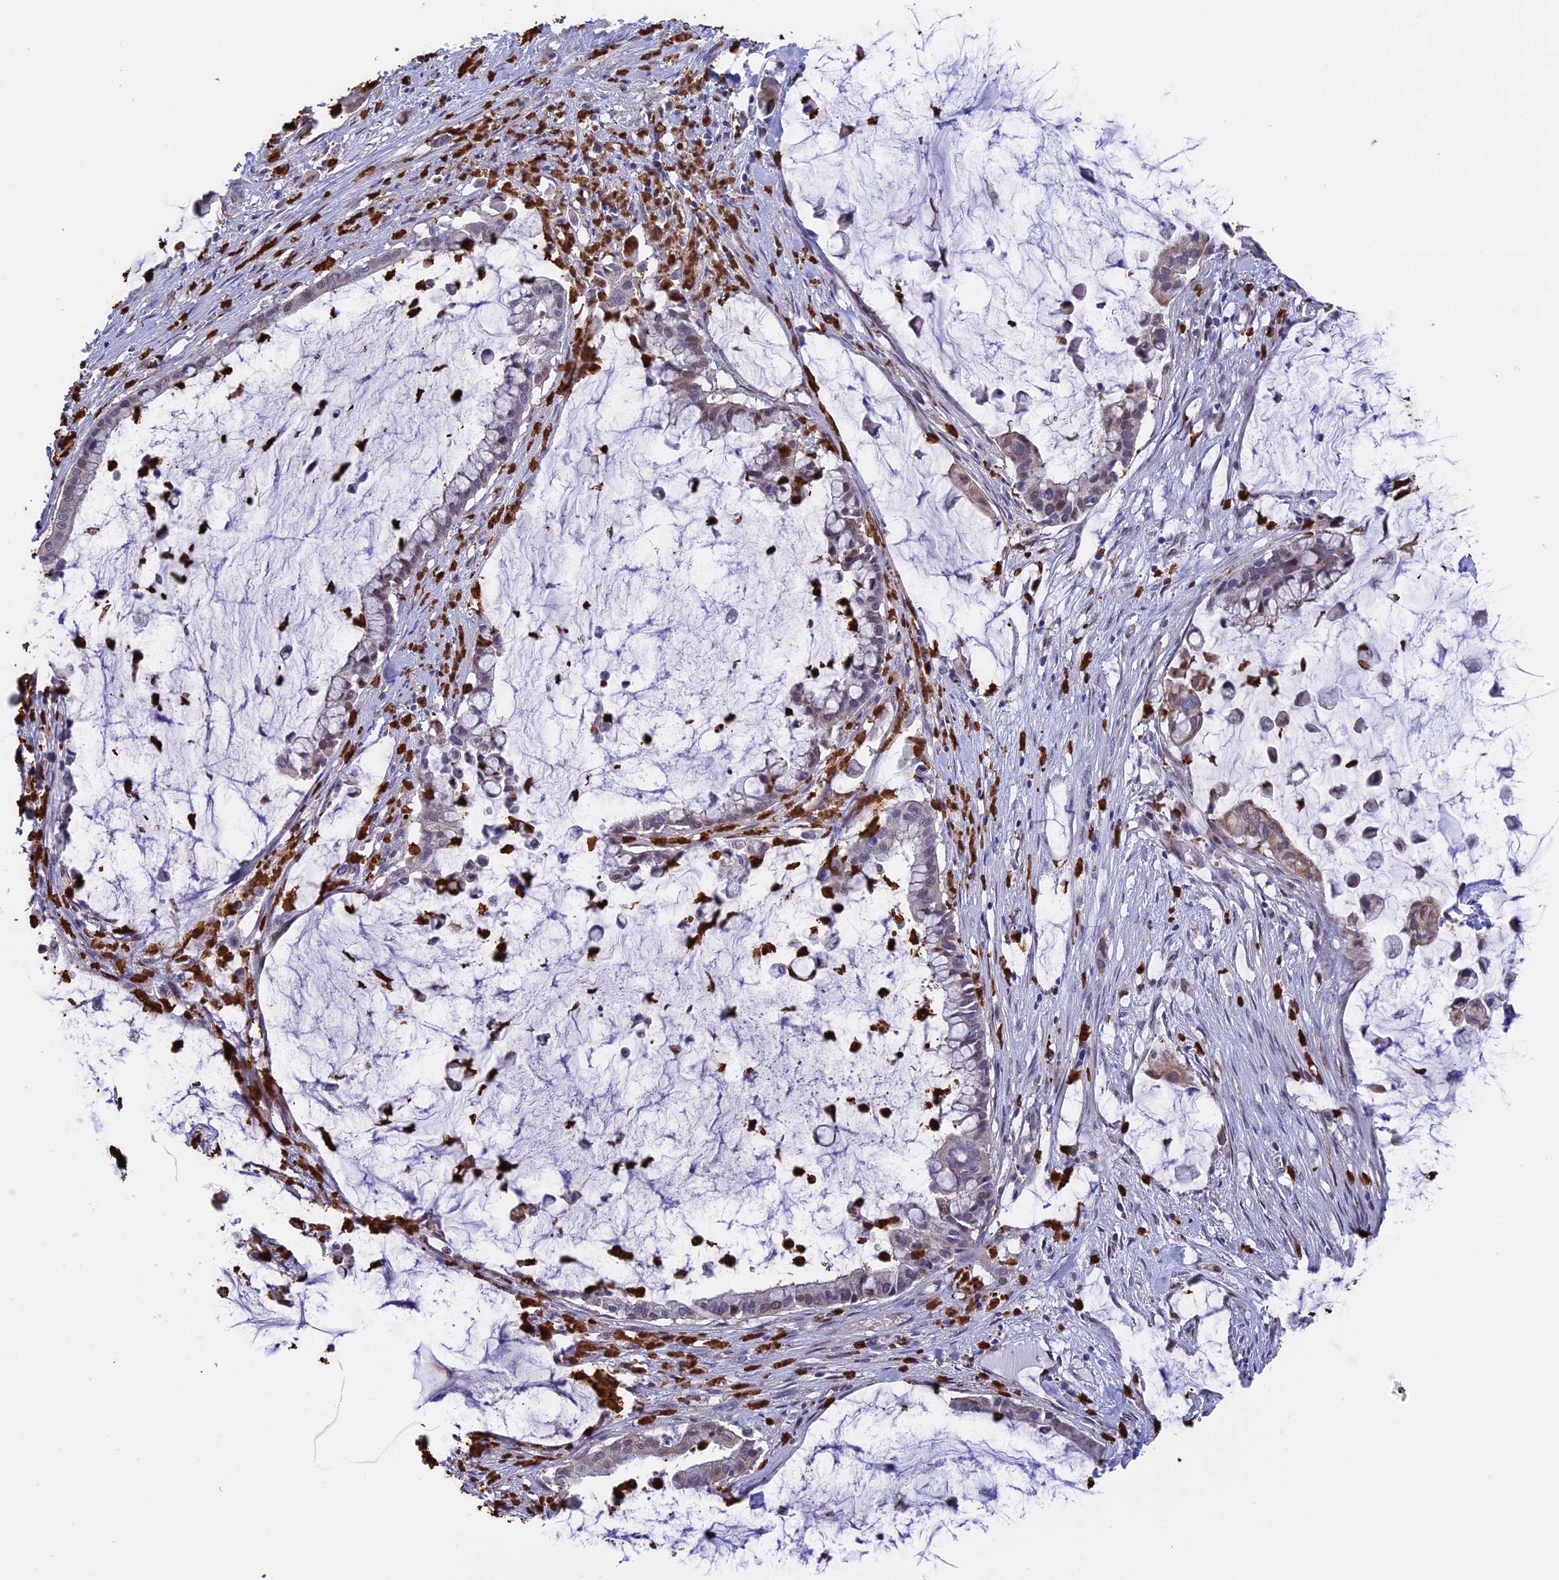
{"staining": {"intensity": "weak", "quantity": "<25%", "location": "nuclear"}, "tissue": "pancreatic cancer", "cell_type": "Tumor cells", "image_type": "cancer", "snomed": [{"axis": "morphology", "description": "Adenocarcinoma, NOS"}, {"axis": "topography", "description": "Pancreas"}], "caption": "Tumor cells show no significant protein positivity in pancreatic adenocarcinoma. (Brightfield microscopy of DAB immunohistochemistry at high magnification).", "gene": "SLC26A1", "patient": {"sex": "male", "age": 41}}